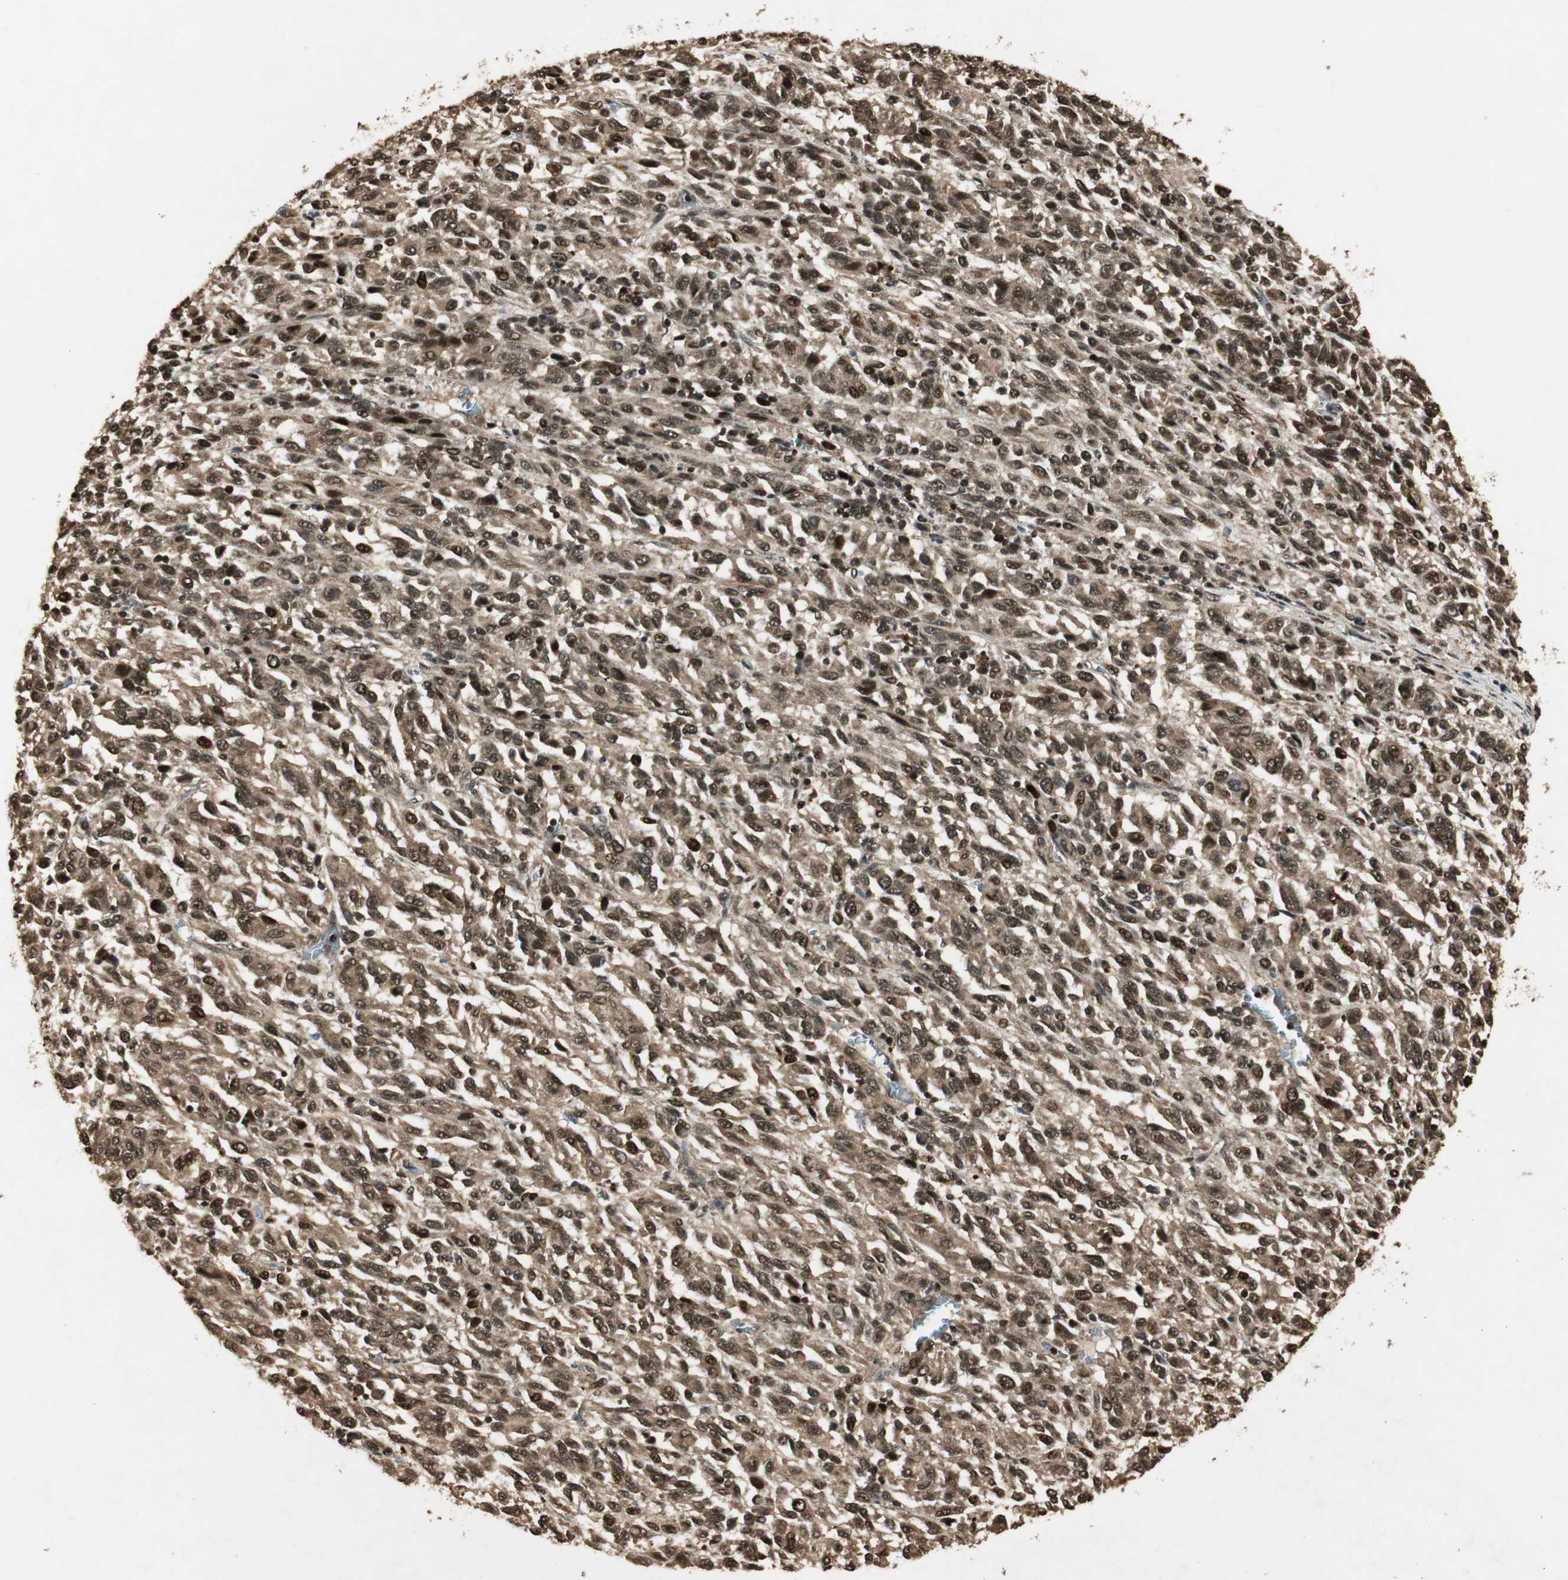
{"staining": {"intensity": "strong", "quantity": ">75%", "location": "cytoplasmic/membranous,nuclear"}, "tissue": "melanoma", "cell_type": "Tumor cells", "image_type": "cancer", "snomed": [{"axis": "morphology", "description": "Malignant melanoma, Metastatic site"}, {"axis": "topography", "description": "Lung"}], "caption": "Malignant melanoma (metastatic site) was stained to show a protein in brown. There is high levels of strong cytoplasmic/membranous and nuclear positivity in about >75% of tumor cells. The staining was performed using DAB to visualize the protein expression in brown, while the nuclei were stained in blue with hematoxylin (Magnification: 20x).", "gene": "RPA3", "patient": {"sex": "male", "age": 64}}